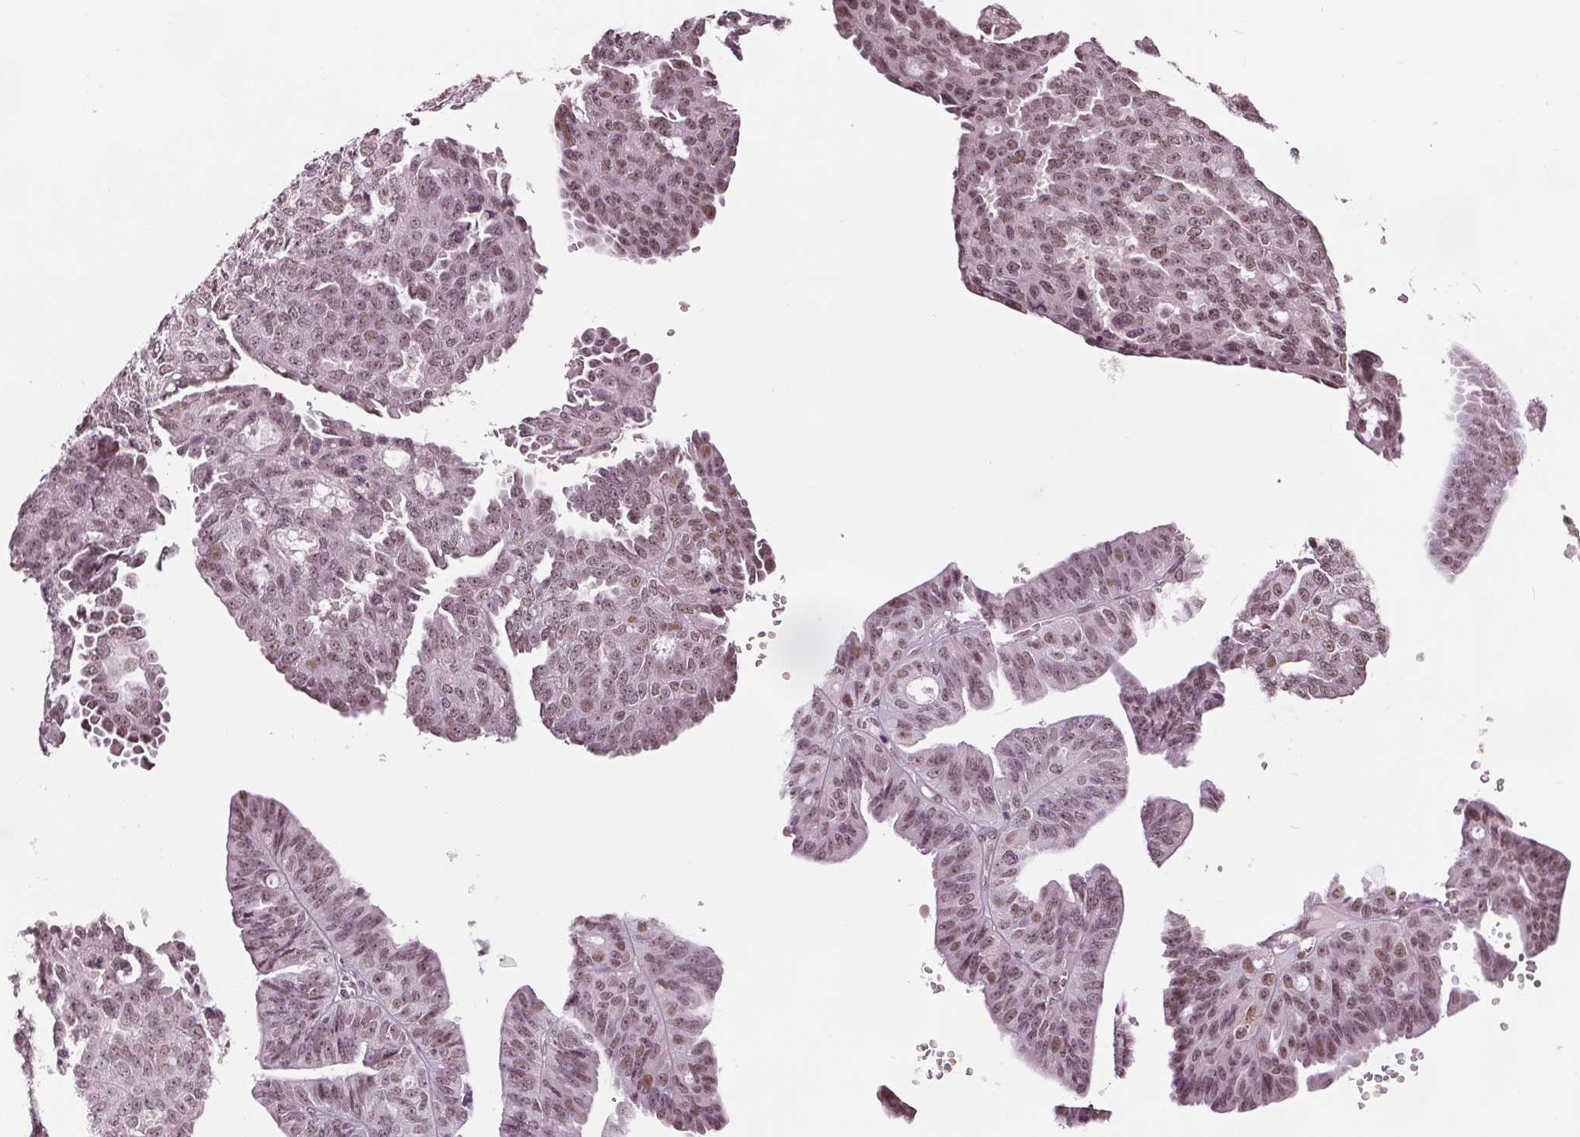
{"staining": {"intensity": "weak", "quantity": "25%-75%", "location": "nuclear"}, "tissue": "ovarian cancer", "cell_type": "Tumor cells", "image_type": "cancer", "snomed": [{"axis": "morphology", "description": "Cystadenocarcinoma, serous, NOS"}, {"axis": "topography", "description": "Ovary"}], "caption": "Ovarian serous cystadenocarcinoma stained for a protein demonstrates weak nuclear positivity in tumor cells.", "gene": "IWS1", "patient": {"sex": "female", "age": 71}}